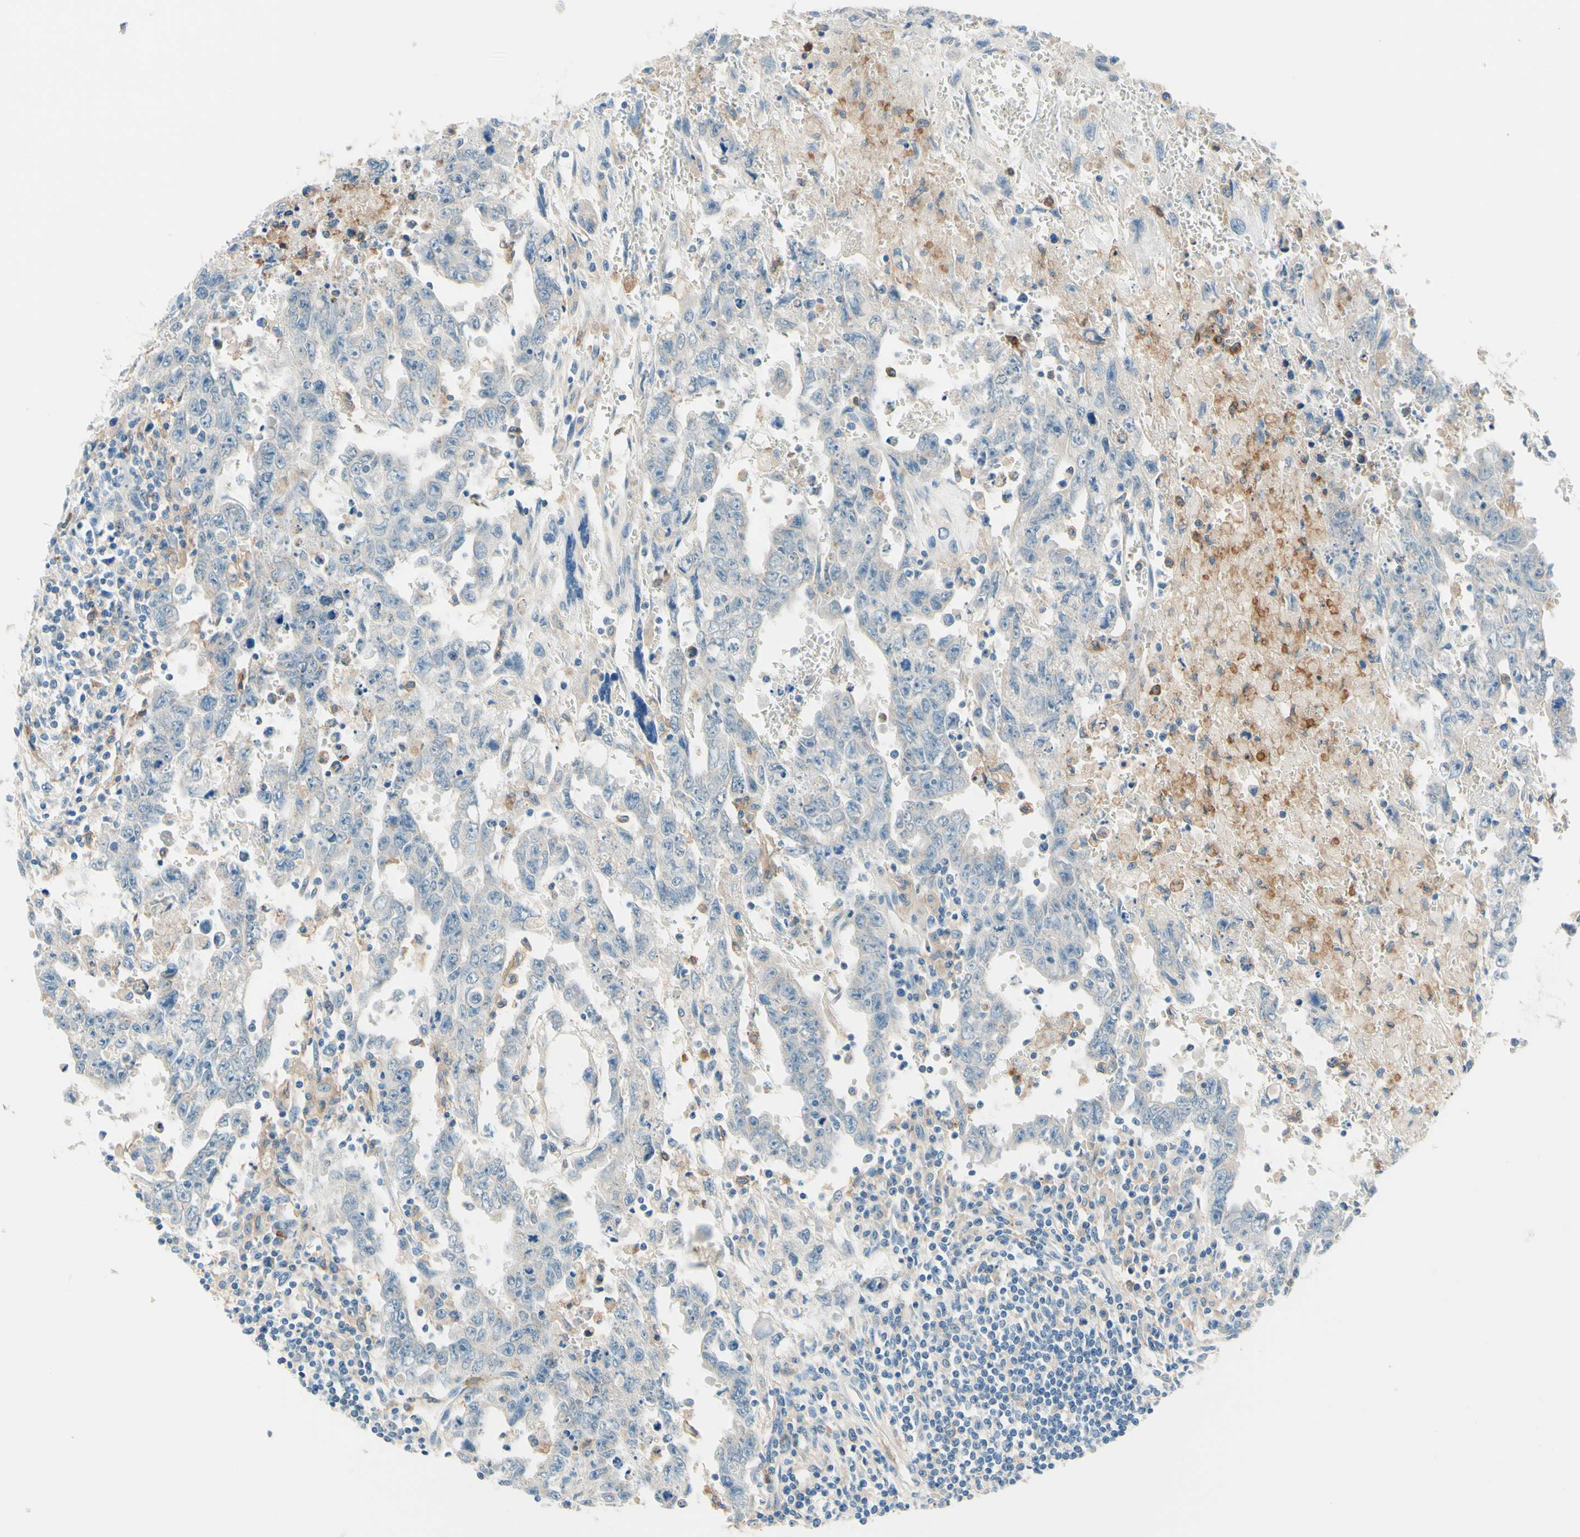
{"staining": {"intensity": "negative", "quantity": "none", "location": "none"}, "tissue": "testis cancer", "cell_type": "Tumor cells", "image_type": "cancer", "snomed": [{"axis": "morphology", "description": "Carcinoma, Embryonal, NOS"}, {"axis": "topography", "description": "Testis"}], "caption": "High power microscopy image of an immunohistochemistry (IHC) micrograph of testis cancer, revealing no significant staining in tumor cells. (DAB immunohistochemistry (IHC) with hematoxylin counter stain).", "gene": "SIGLEC9", "patient": {"sex": "male", "age": 28}}